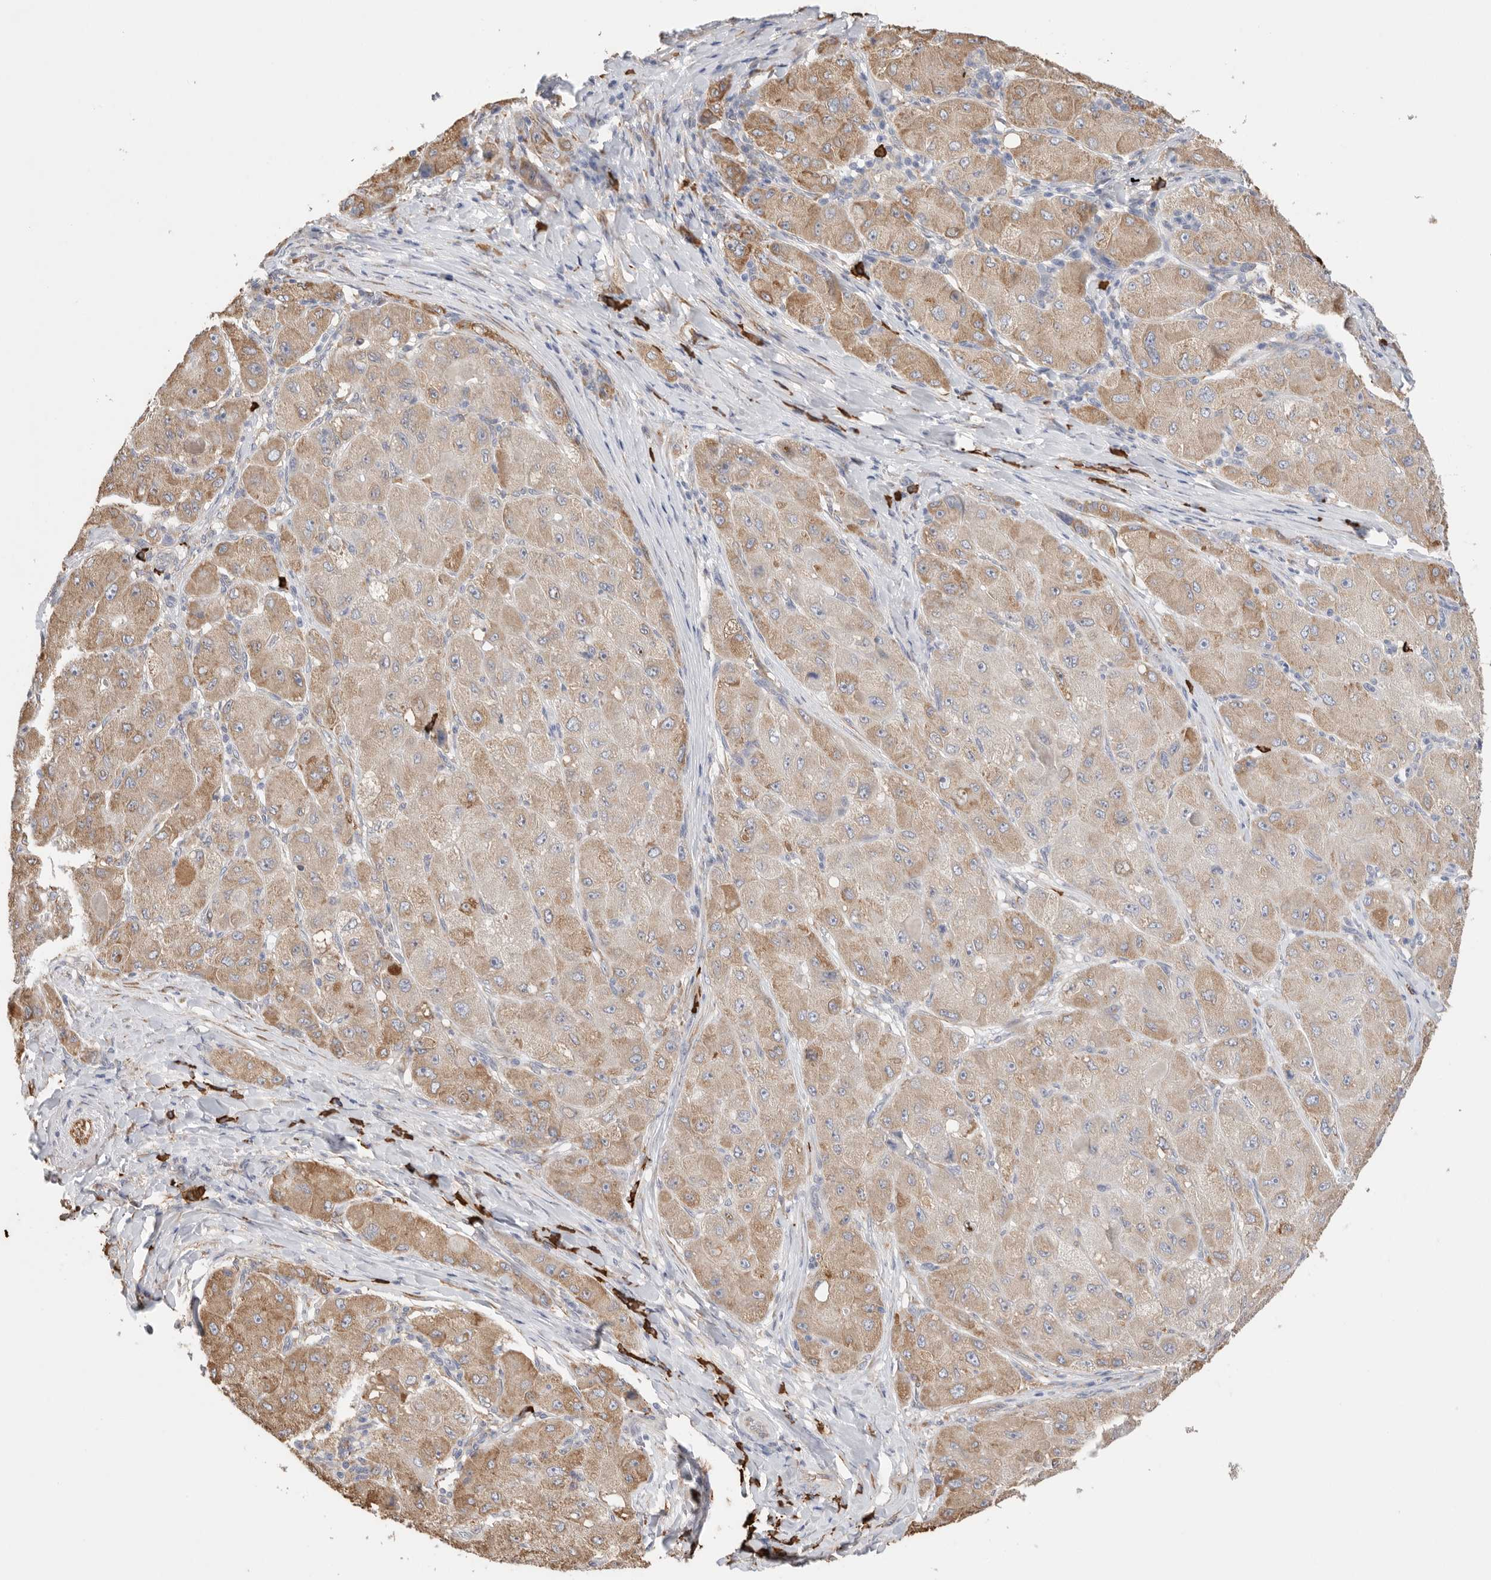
{"staining": {"intensity": "moderate", "quantity": ">75%", "location": "cytoplasmic/membranous"}, "tissue": "liver cancer", "cell_type": "Tumor cells", "image_type": "cancer", "snomed": [{"axis": "morphology", "description": "Carcinoma, Hepatocellular, NOS"}, {"axis": "topography", "description": "Liver"}], "caption": "DAB immunohistochemical staining of human liver cancer reveals moderate cytoplasmic/membranous protein staining in about >75% of tumor cells.", "gene": "BLOC1S5", "patient": {"sex": "male", "age": 80}}